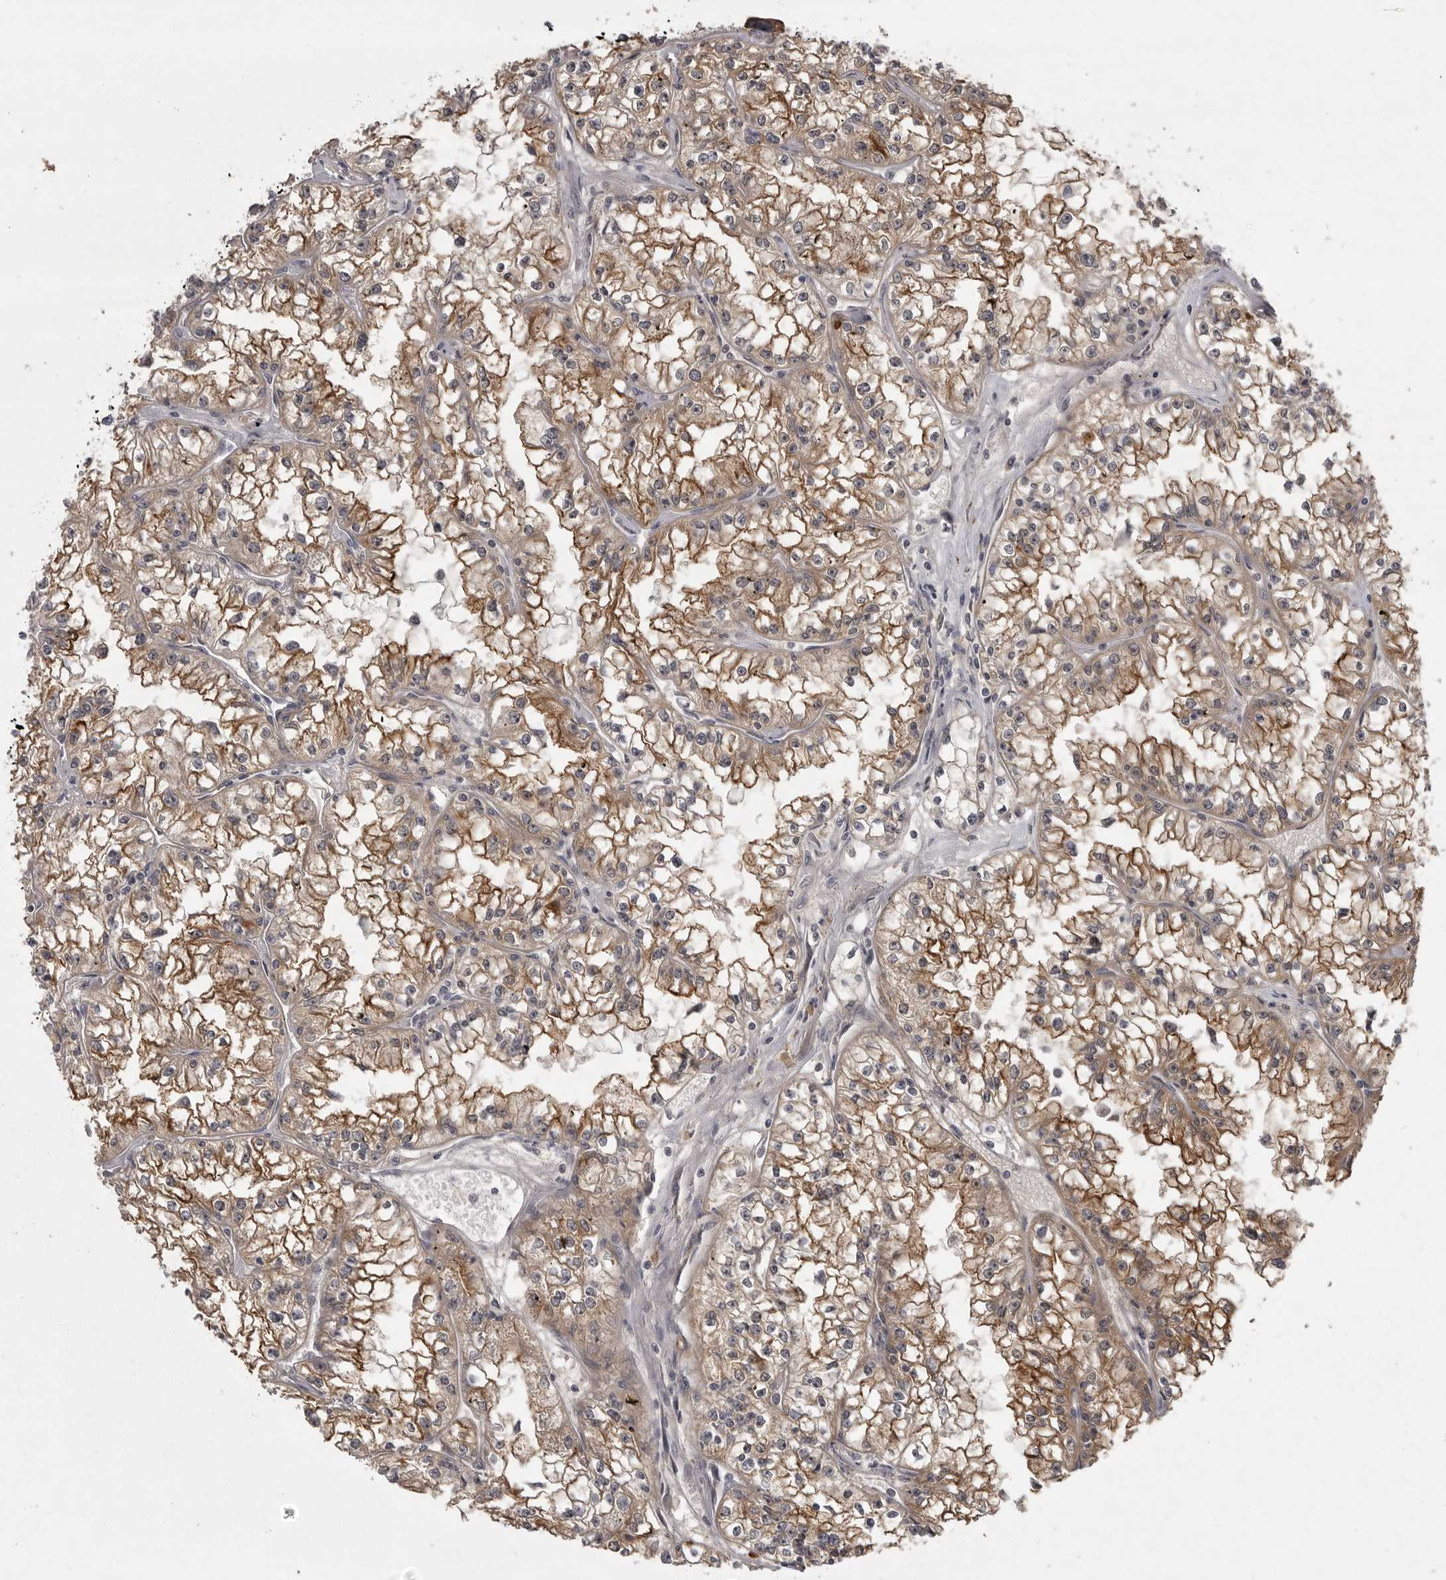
{"staining": {"intensity": "moderate", "quantity": ">75%", "location": "cytoplasmic/membranous"}, "tissue": "renal cancer", "cell_type": "Tumor cells", "image_type": "cancer", "snomed": [{"axis": "morphology", "description": "Adenocarcinoma, NOS"}, {"axis": "topography", "description": "Kidney"}], "caption": "A high-resolution micrograph shows immunohistochemistry (IHC) staining of renal adenocarcinoma, which demonstrates moderate cytoplasmic/membranous staining in approximately >75% of tumor cells. (DAB = brown stain, brightfield microscopy at high magnification).", "gene": "PHF13", "patient": {"sex": "male", "age": 56}}